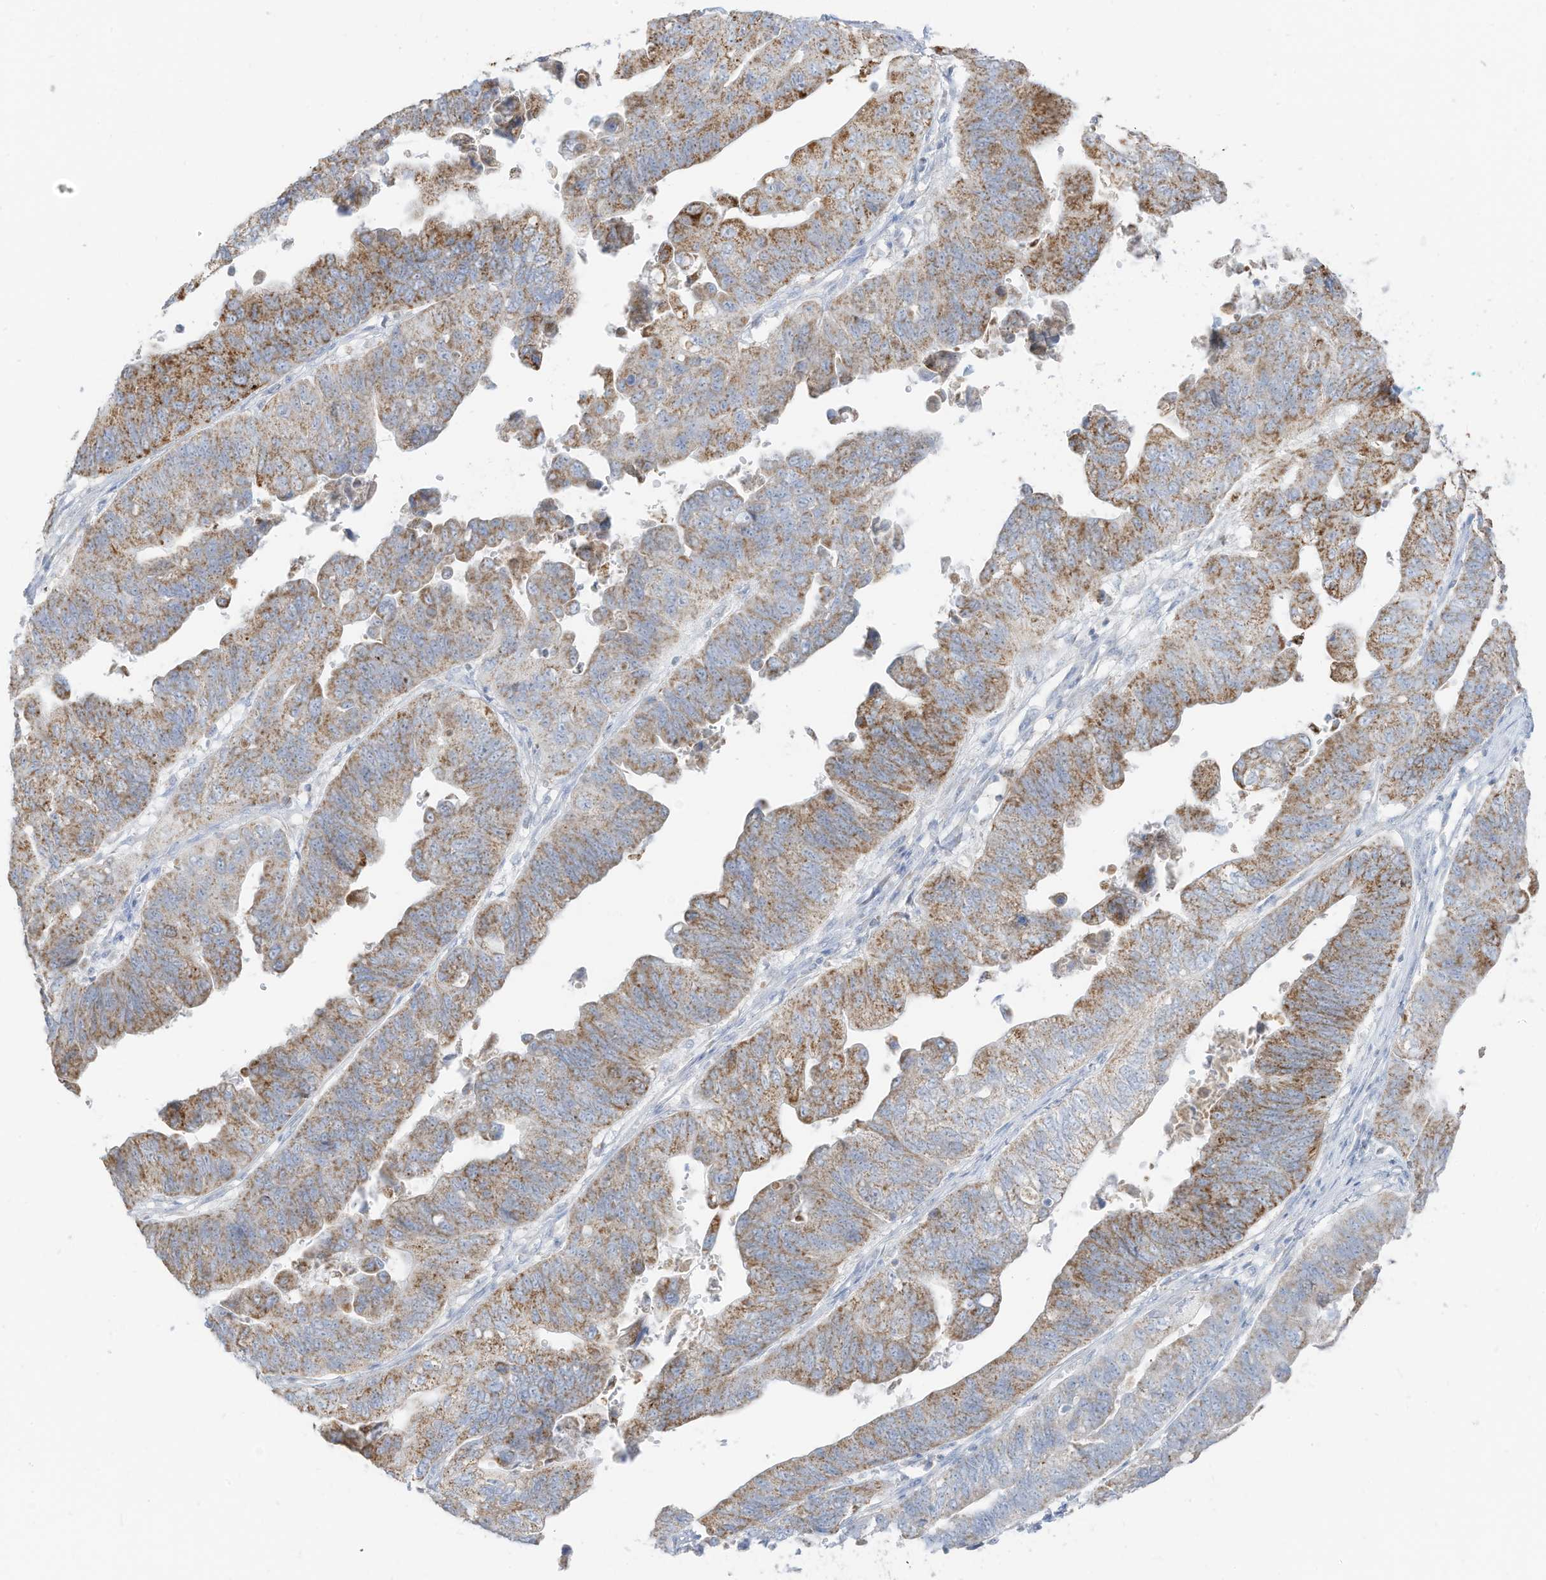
{"staining": {"intensity": "moderate", "quantity": ">75%", "location": "cytoplasmic/membranous"}, "tissue": "stomach cancer", "cell_type": "Tumor cells", "image_type": "cancer", "snomed": [{"axis": "morphology", "description": "Adenocarcinoma, NOS"}, {"axis": "topography", "description": "Stomach"}], "caption": "IHC of human stomach cancer exhibits medium levels of moderate cytoplasmic/membranous staining in about >75% of tumor cells.", "gene": "ETHE1", "patient": {"sex": "male", "age": 59}}